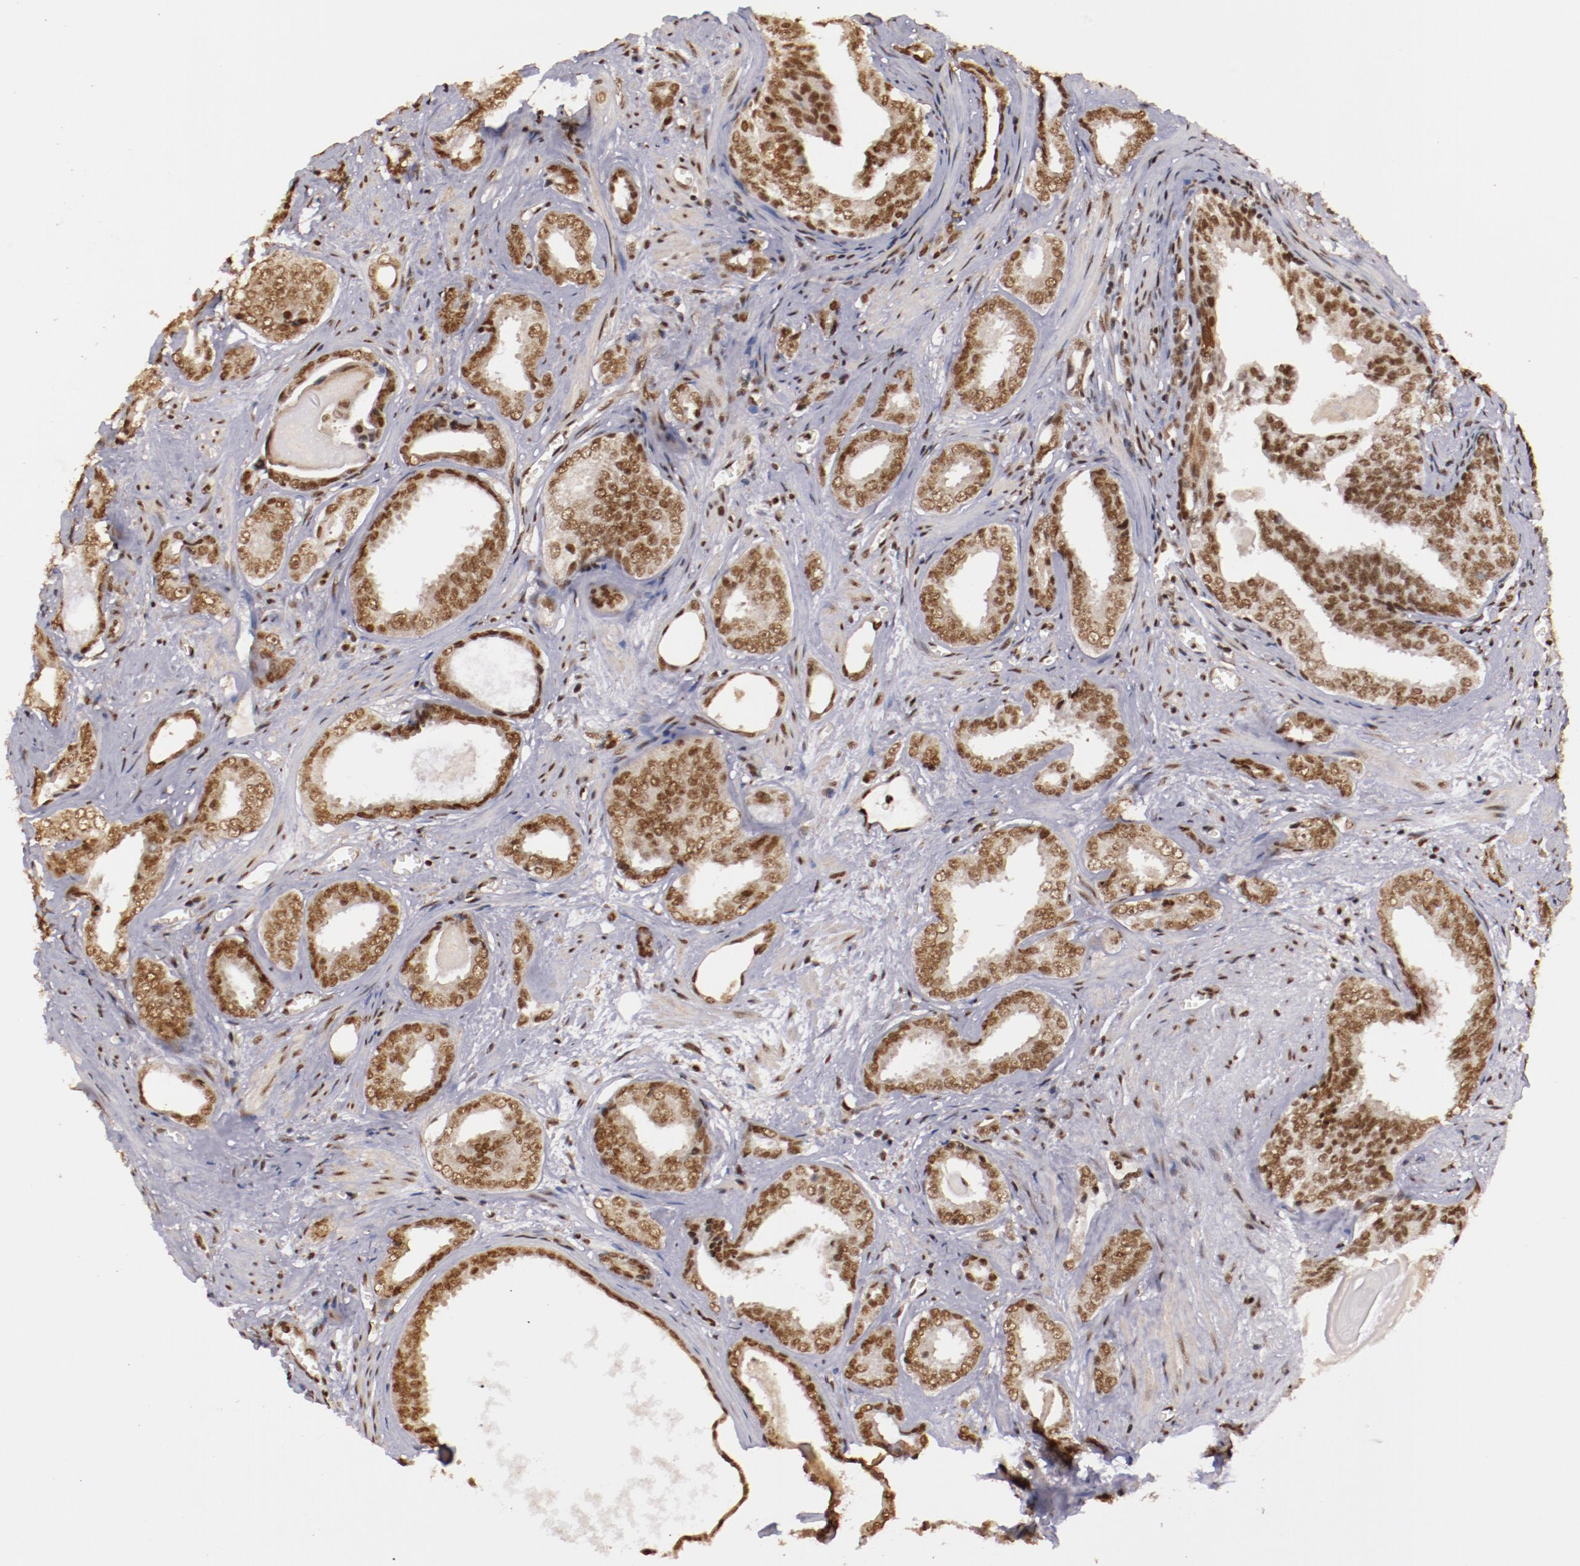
{"staining": {"intensity": "moderate", "quantity": ">75%", "location": "nuclear"}, "tissue": "prostate cancer", "cell_type": "Tumor cells", "image_type": "cancer", "snomed": [{"axis": "morphology", "description": "Adenocarcinoma, Medium grade"}, {"axis": "topography", "description": "Prostate"}], "caption": "This is an image of immunohistochemistry staining of prostate cancer (medium-grade adenocarcinoma), which shows moderate staining in the nuclear of tumor cells.", "gene": "STAG2", "patient": {"sex": "male", "age": 79}}